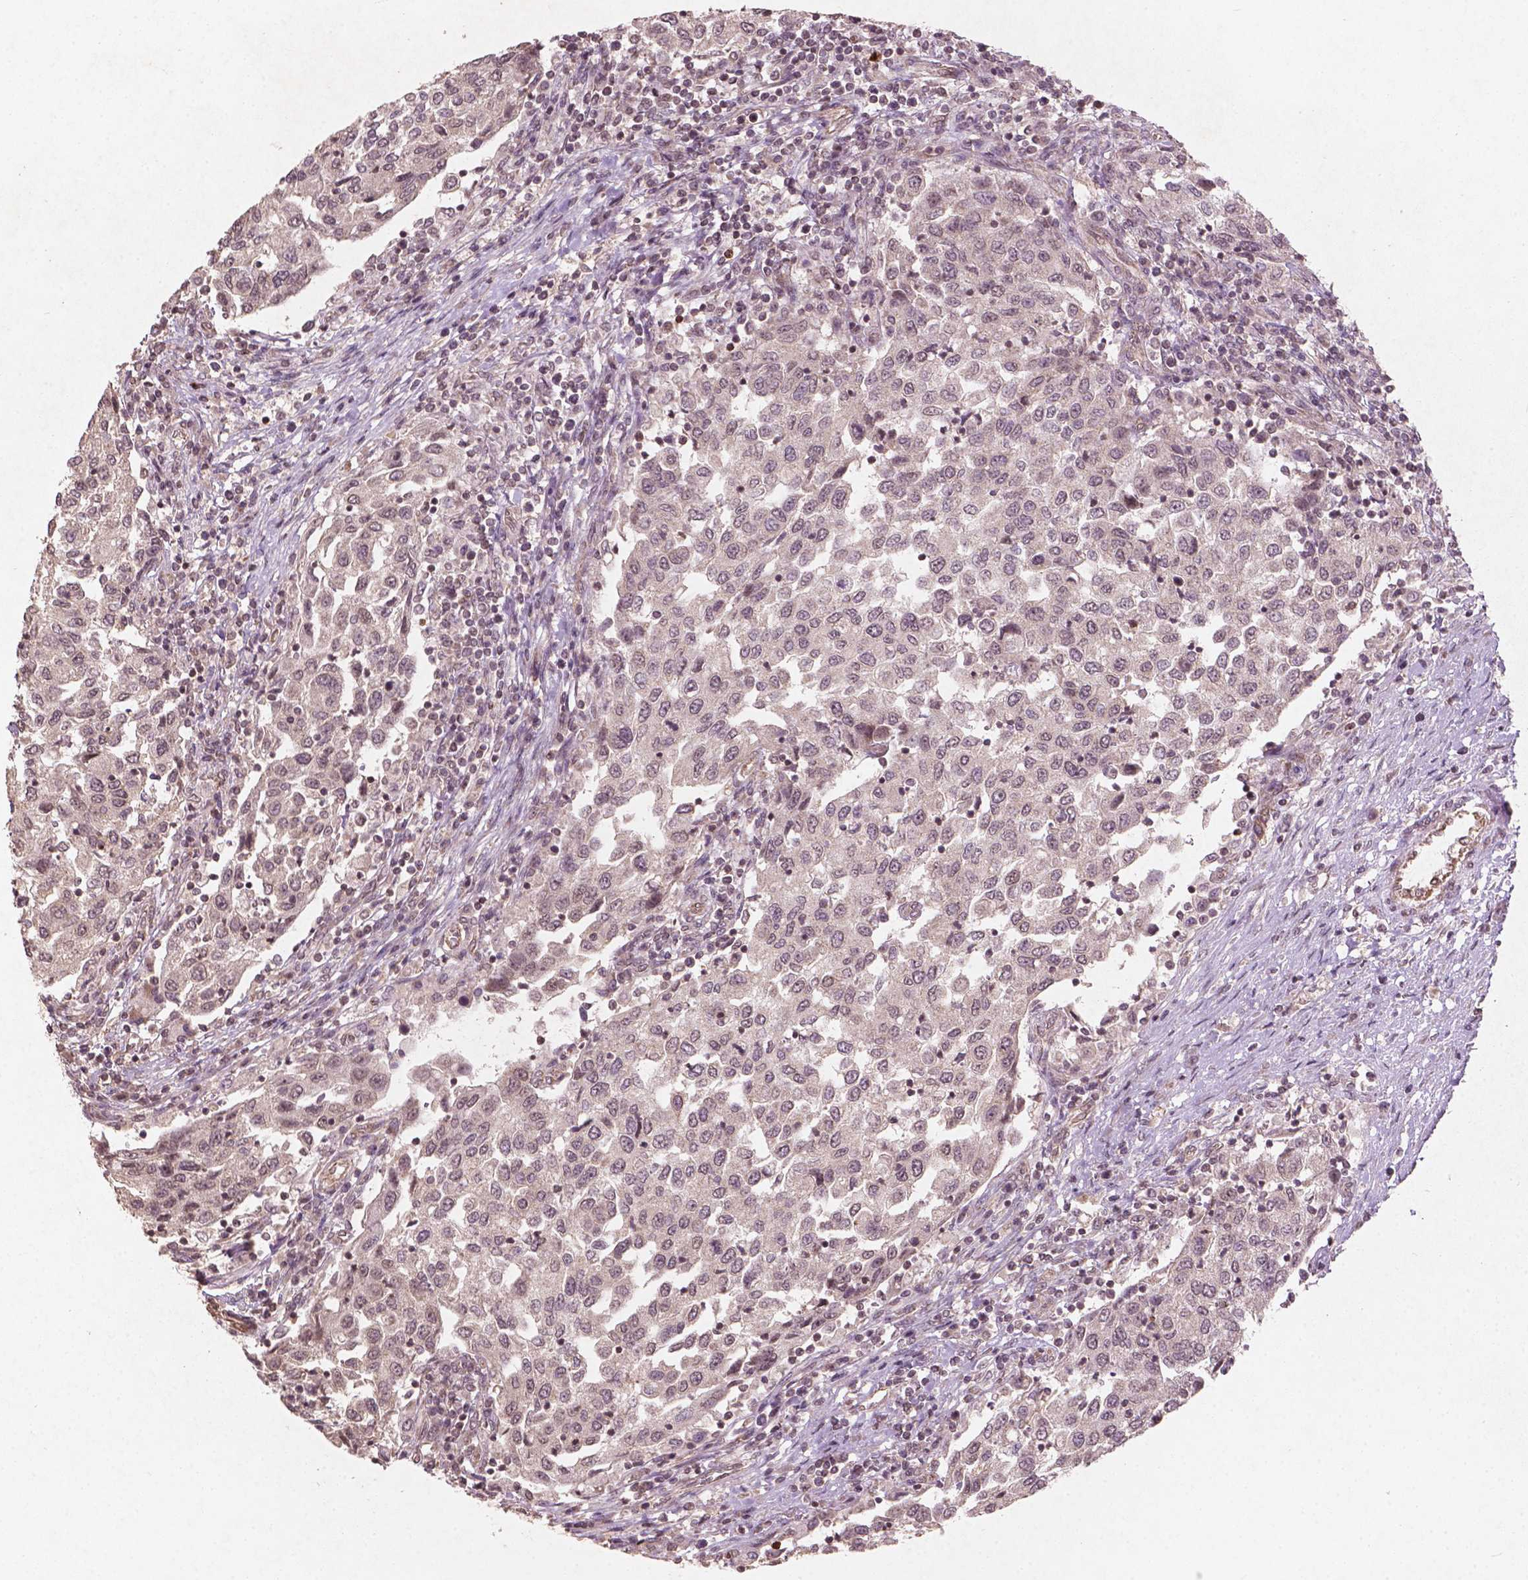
{"staining": {"intensity": "negative", "quantity": "none", "location": "none"}, "tissue": "urothelial cancer", "cell_type": "Tumor cells", "image_type": "cancer", "snomed": [{"axis": "morphology", "description": "Urothelial carcinoma, High grade"}, {"axis": "topography", "description": "Urinary bladder"}], "caption": "Human urothelial carcinoma (high-grade) stained for a protein using immunohistochemistry exhibits no staining in tumor cells.", "gene": "SMAD2", "patient": {"sex": "female", "age": 78}}